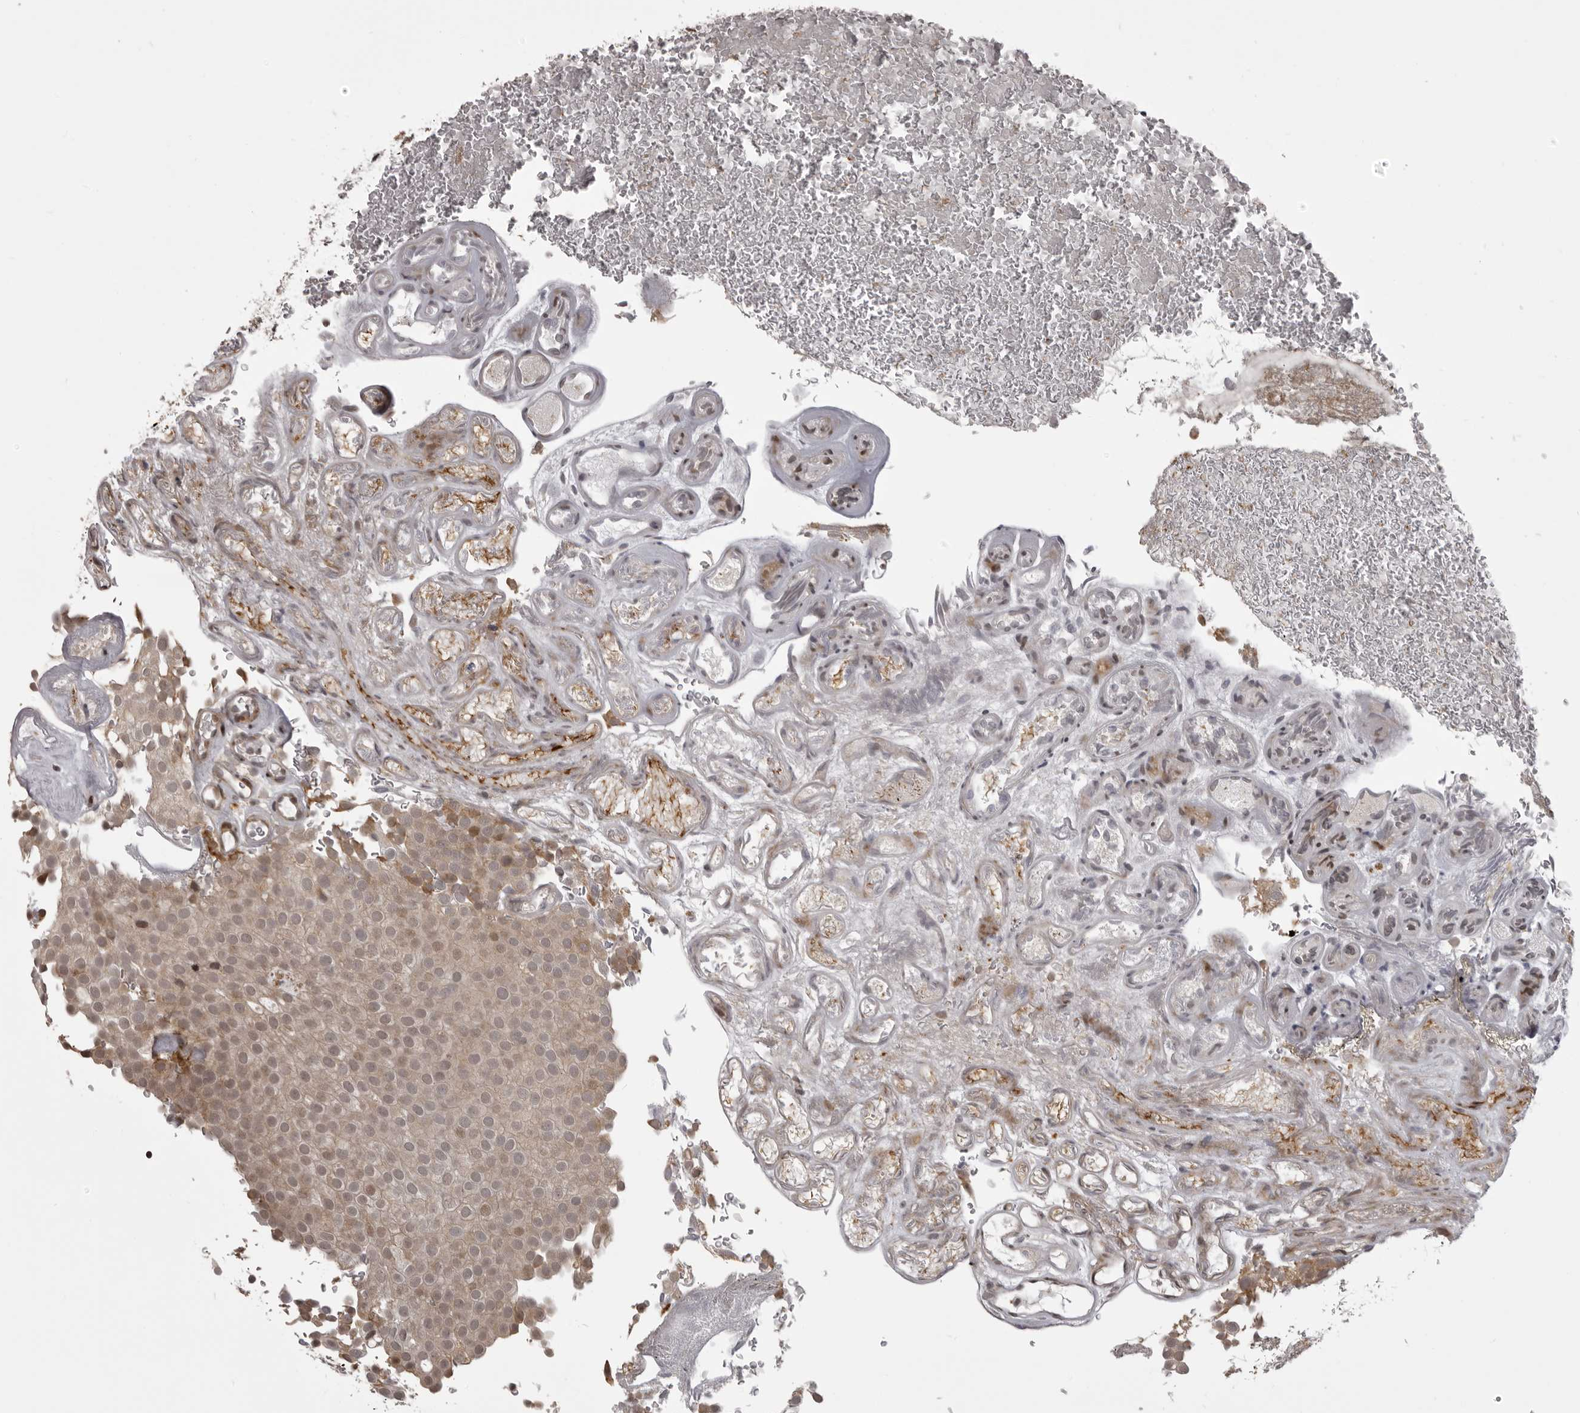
{"staining": {"intensity": "weak", "quantity": ">75%", "location": "cytoplasmic/membranous,nuclear"}, "tissue": "urothelial cancer", "cell_type": "Tumor cells", "image_type": "cancer", "snomed": [{"axis": "morphology", "description": "Urothelial carcinoma, Low grade"}, {"axis": "topography", "description": "Urinary bladder"}], "caption": "The histopathology image exhibits staining of urothelial cancer, revealing weak cytoplasmic/membranous and nuclear protein positivity (brown color) within tumor cells.", "gene": "C1orf109", "patient": {"sex": "male", "age": 78}}